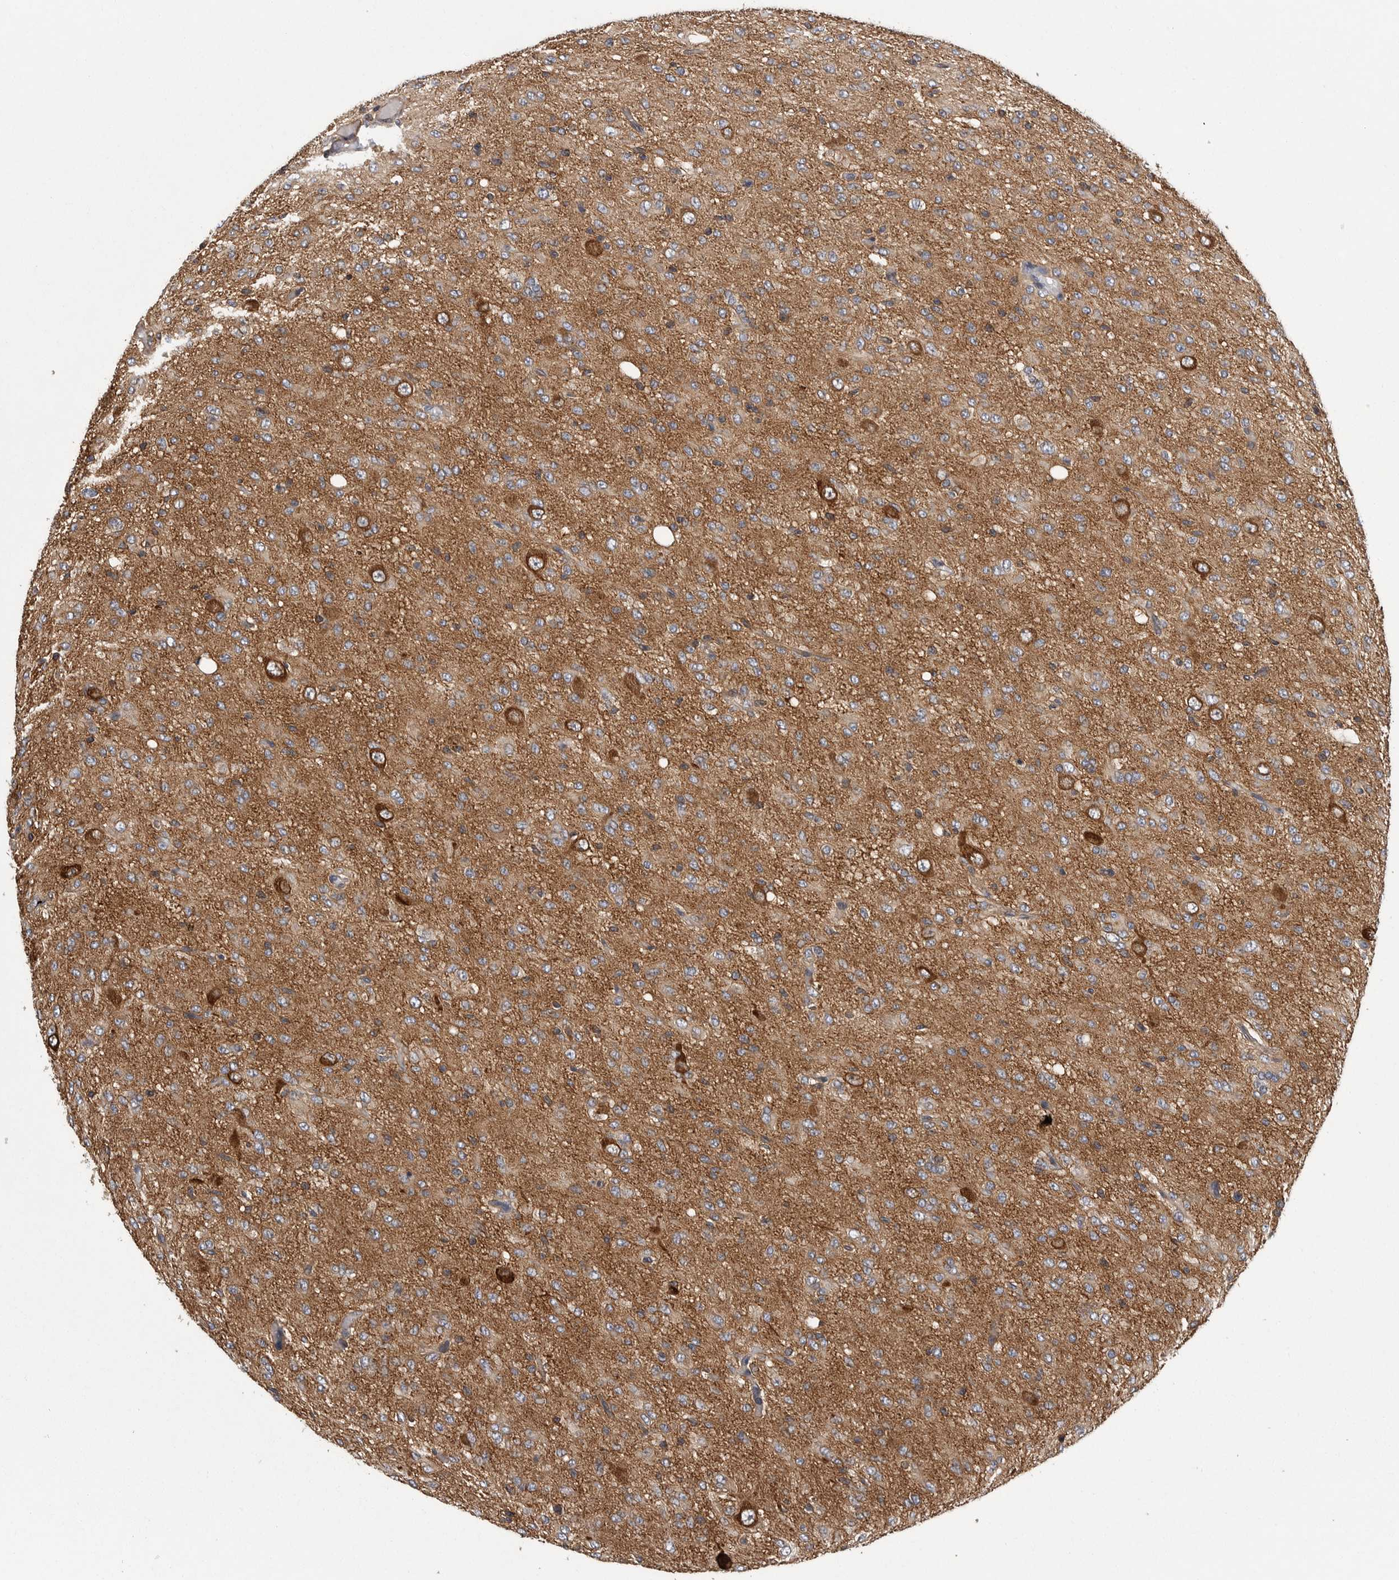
{"staining": {"intensity": "moderate", "quantity": ">75%", "location": "cytoplasmic/membranous"}, "tissue": "glioma", "cell_type": "Tumor cells", "image_type": "cancer", "snomed": [{"axis": "morphology", "description": "Glioma, malignant, High grade"}, {"axis": "topography", "description": "Brain"}], "caption": "Tumor cells exhibit medium levels of moderate cytoplasmic/membranous positivity in approximately >75% of cells in glioma.", "gene": "OXR1", "patient": {"sex": "female", "age": 59}}